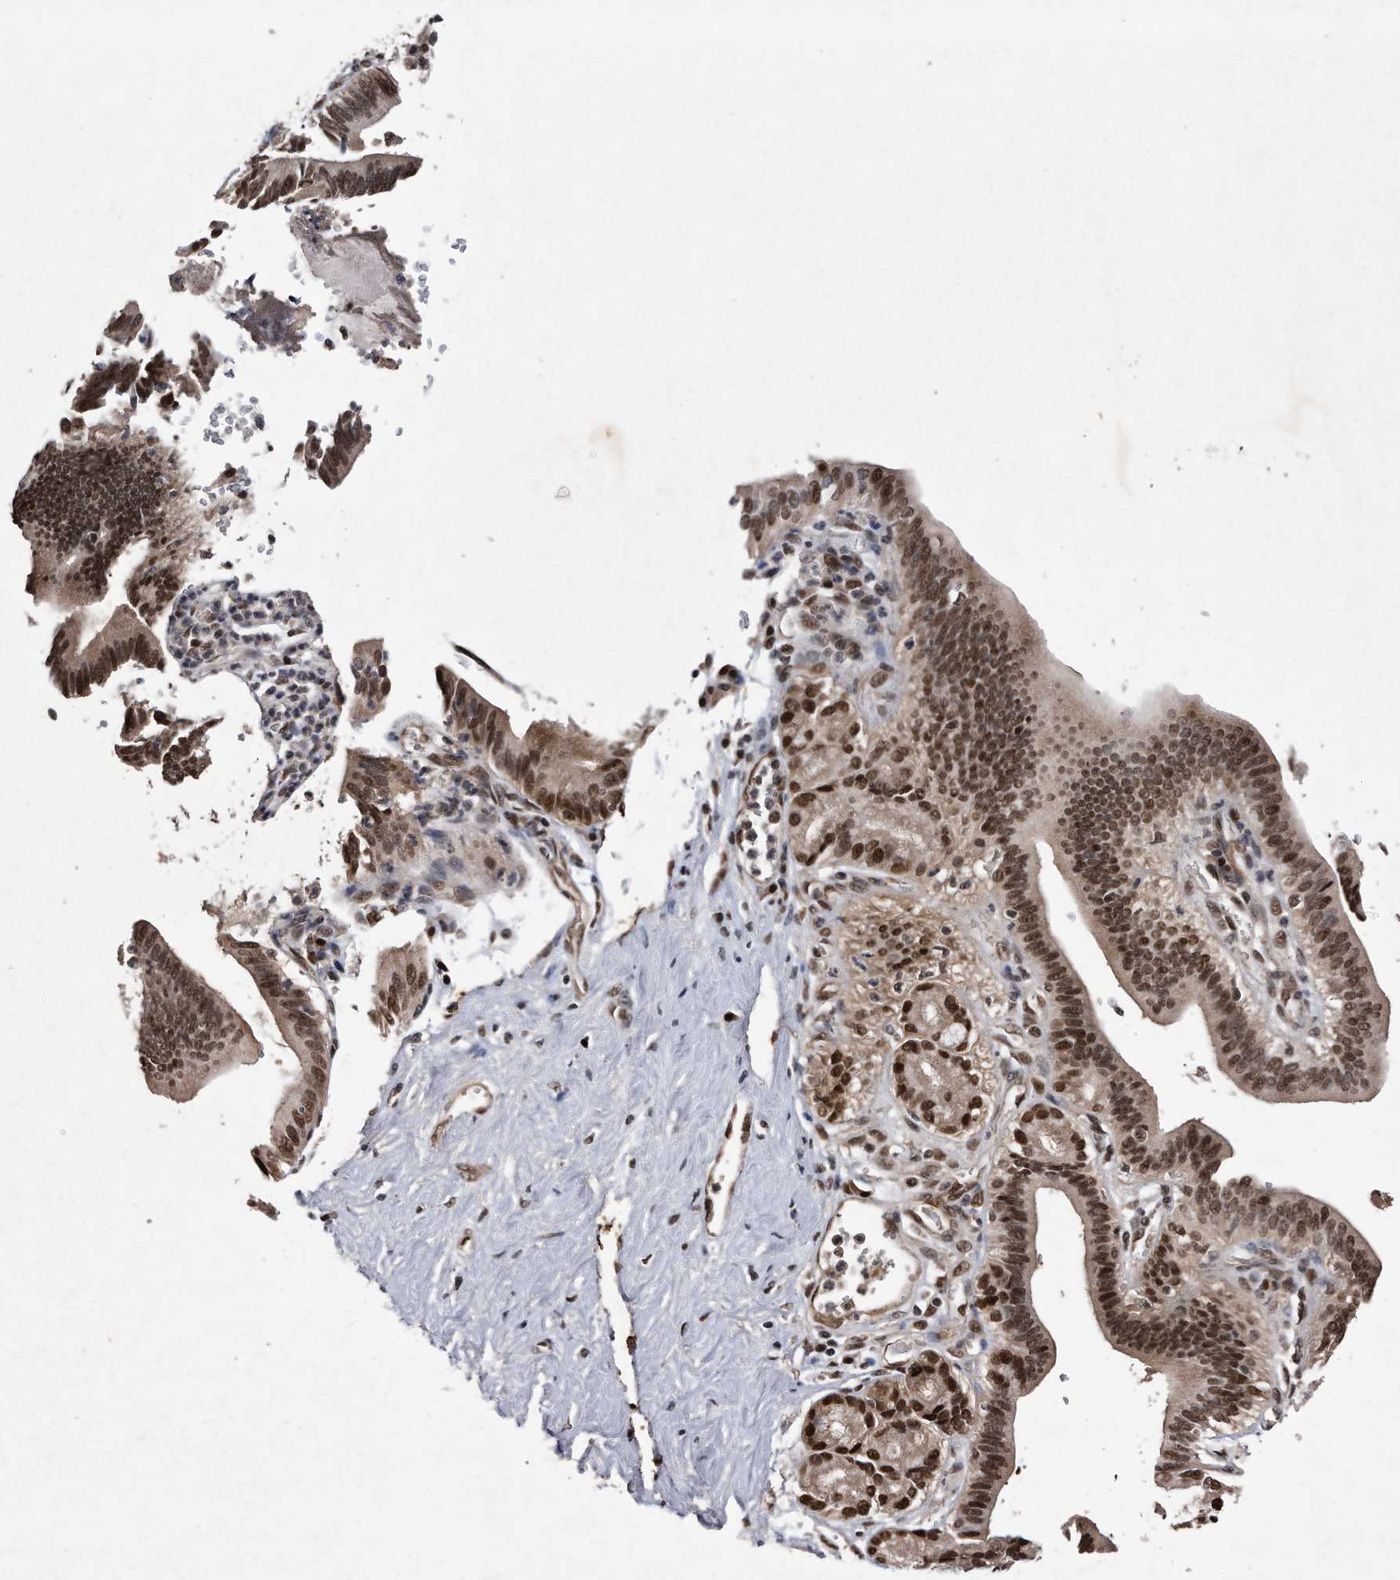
{"staining": {"intensity": "moderate", "quantity": ">75%", "location": "nuclear"}, "tissue": "pancreatic cancer", "cell_type": "Tumor cells", "image_type": "cancer", "snomed": [{"axis": "morphology", "description": "Adenocarcinoma, NOS"}, {"axis": "topography", "description": "Pancreas"}], "caption": "About >75% of tumor cells in adenocarcinoma (pancreatic) reveal moderate nuclear protein expression as visualized by brown immunohistochemical staining.", "gene": "RAD23B", "patient": {"sex": "female", "age": 73}}